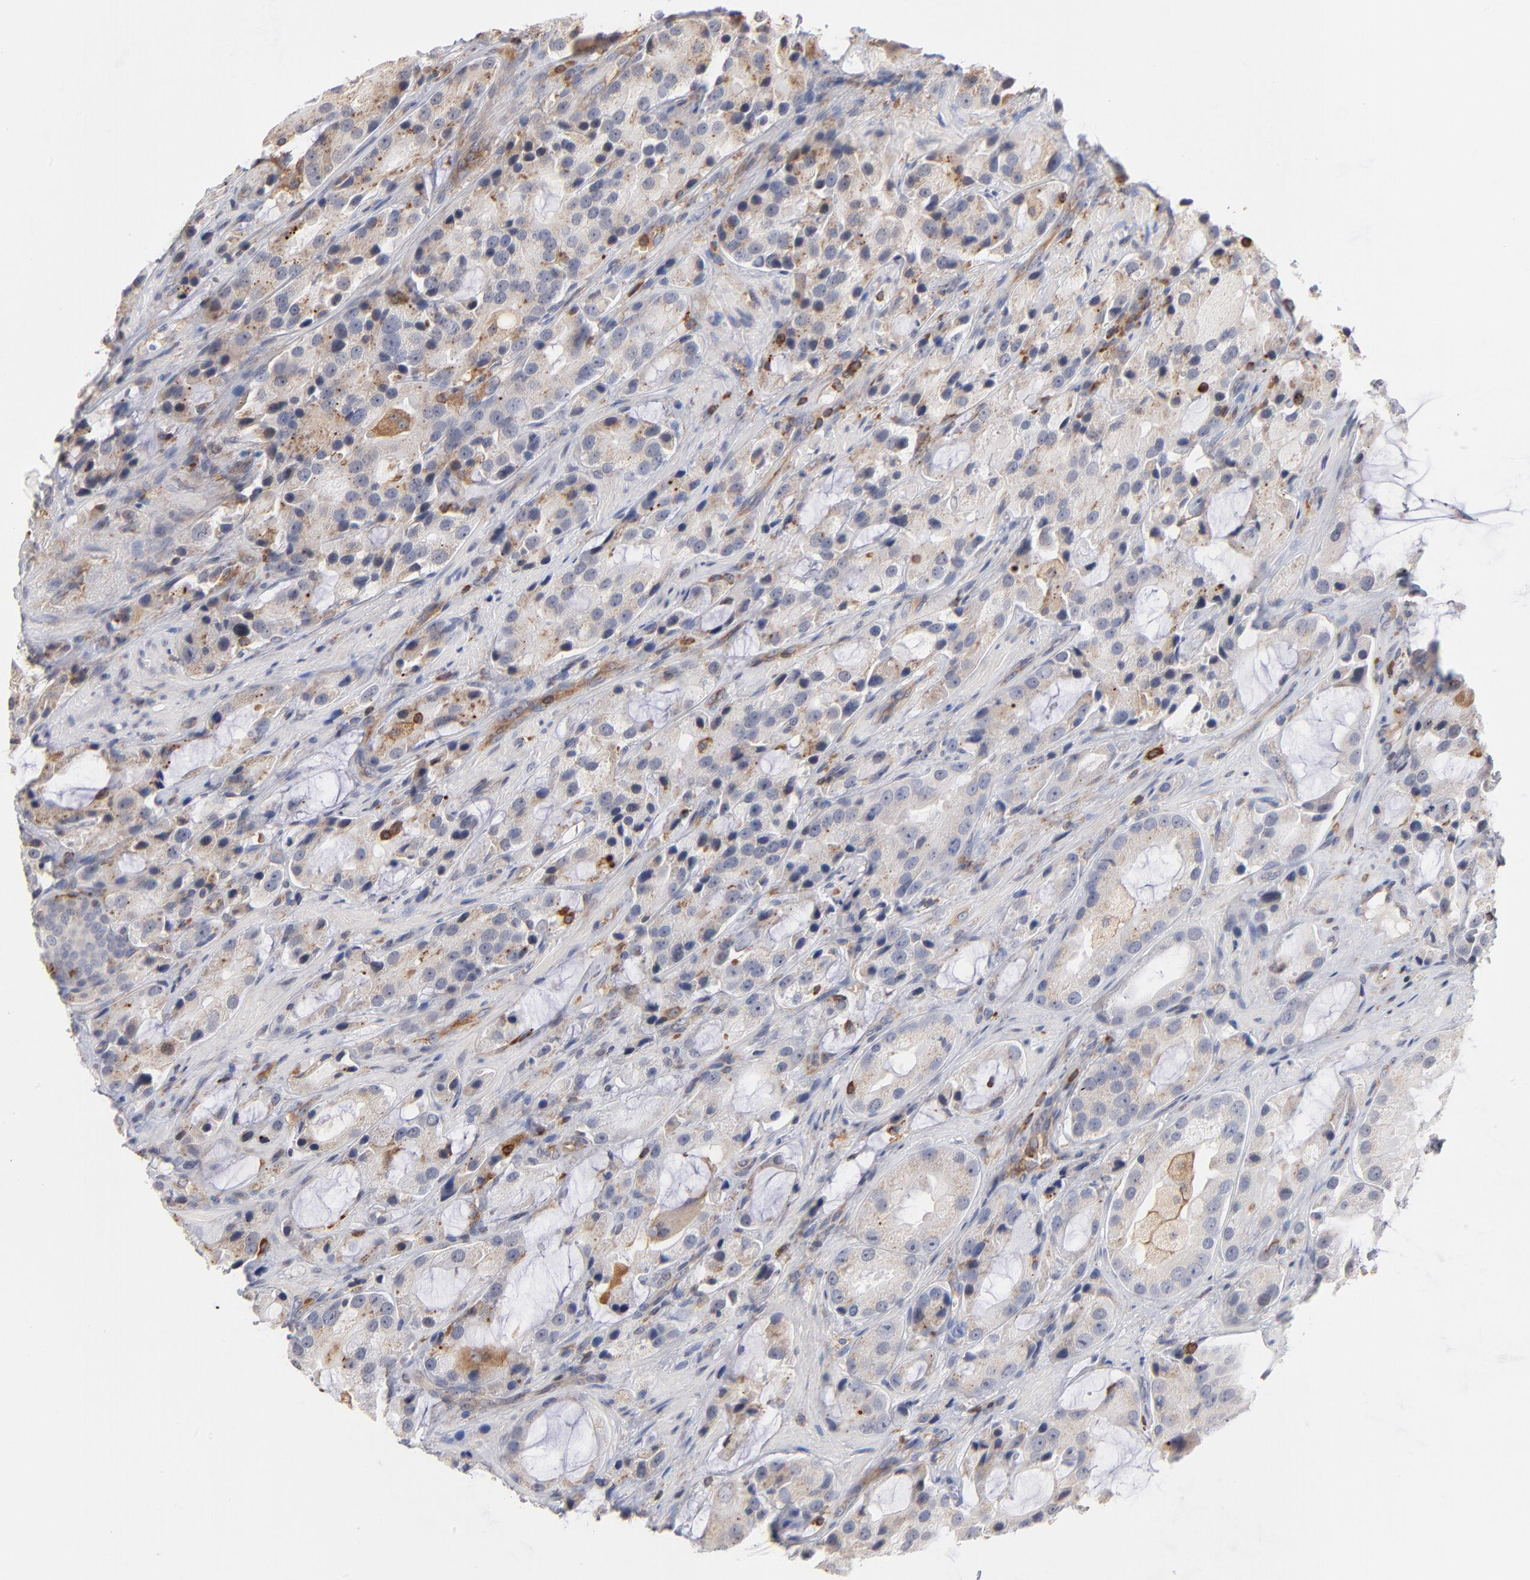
{"staining": {"intensity": "weak", "quantity": "25%-75%", "location": "cytoplasmic/membranous"}, "tissue": "prostate cancer", "cell_type": "Tumor cells", "image_type": "cancer", "snomed": [{"axis": "morphology", "description": "Adenocarcinoma, High grade"}, {"axis": "topography", "description": "Prostate"}], "caption": "Brown immunohistochemical staining in prostate cancer (adenocarcinoma (high-grade)) demonstrates weak cytoplasmic/membranous expression in about 25%-75% of tumor cells. (DAB (3,3'-diaminobenzidine) IHC with brightfield microscopy, high magnification).", "gene": "WIPF1", "patient": {"sex": "male", "age": 70}}